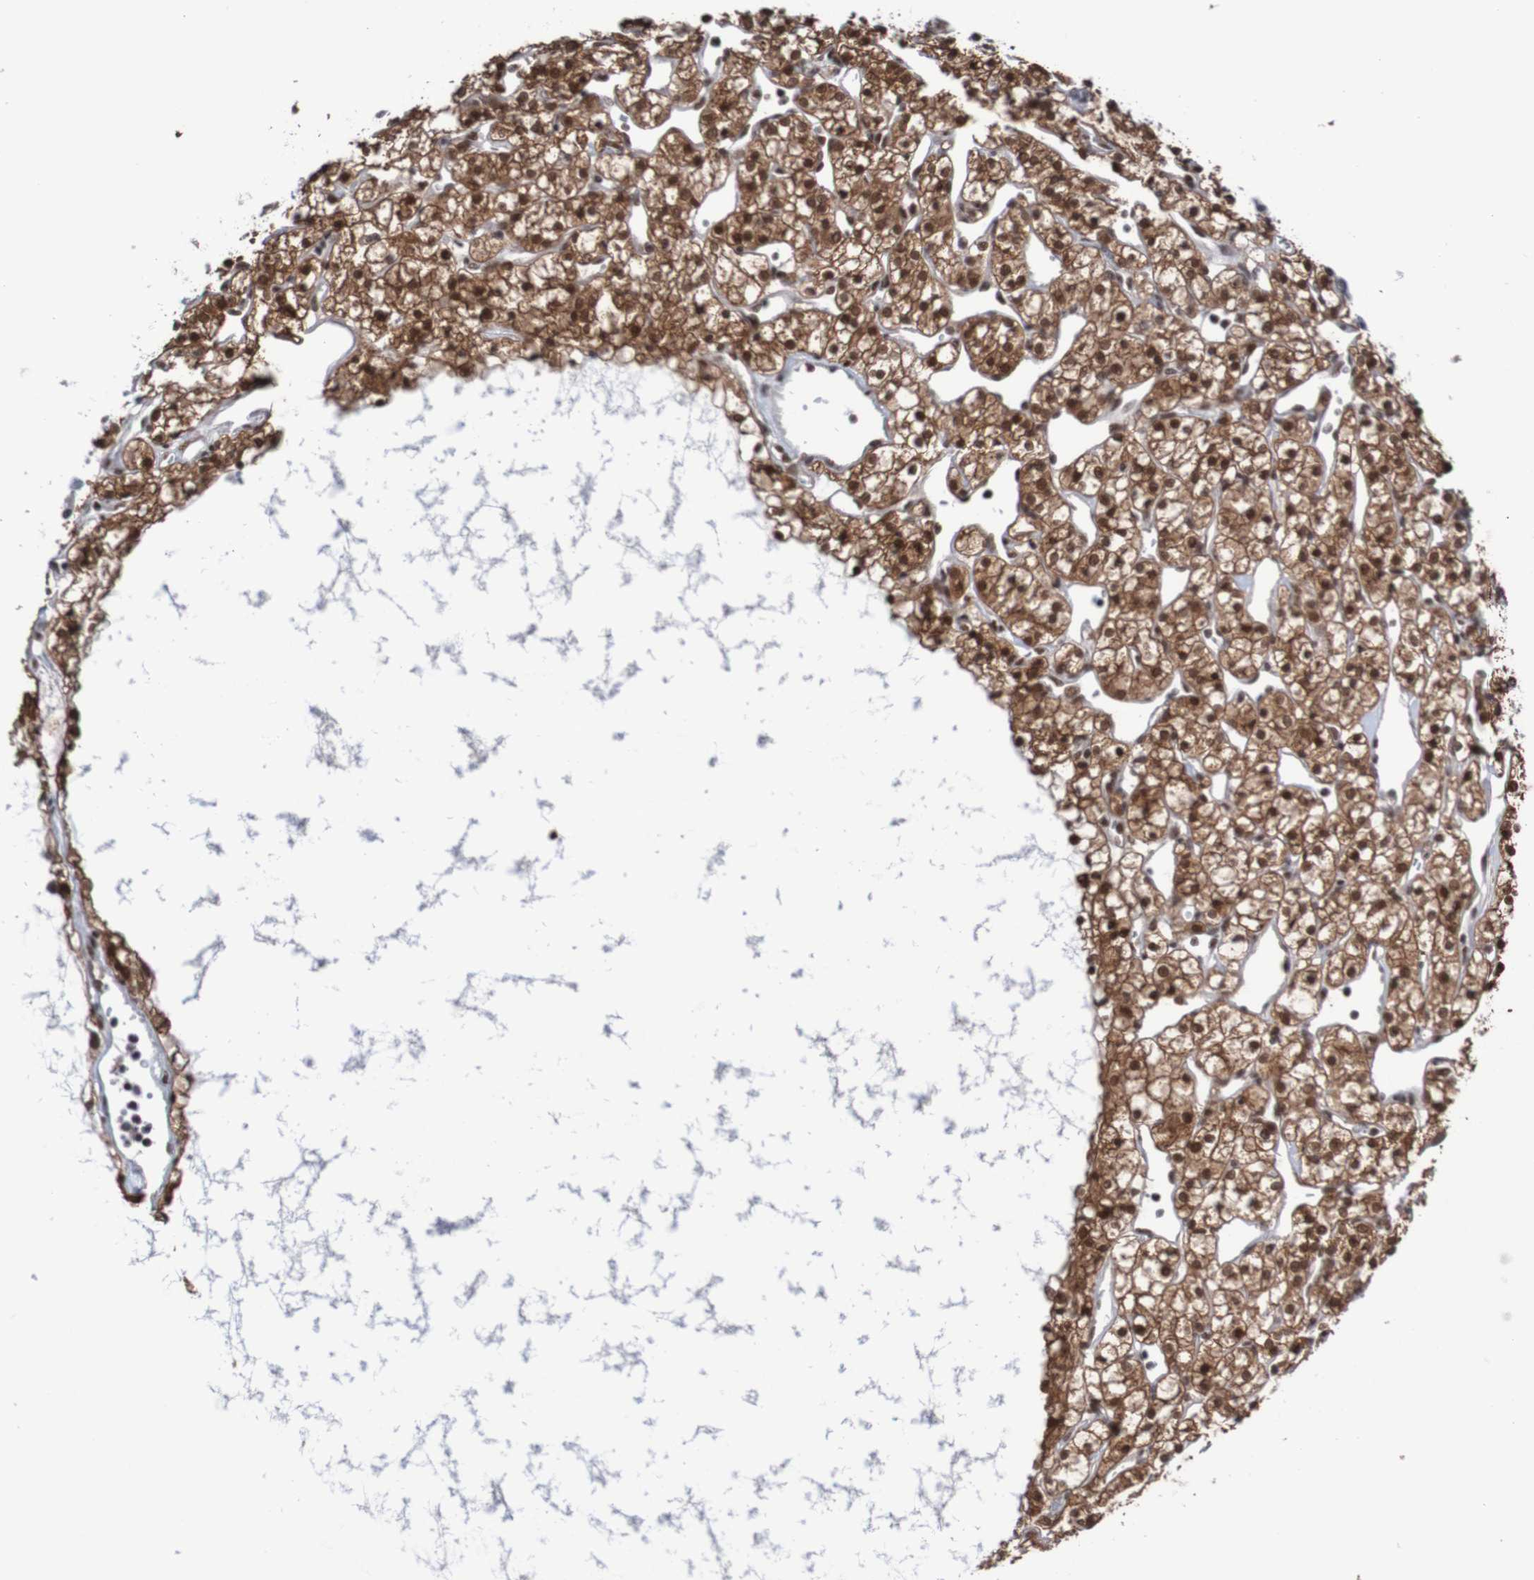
{"staining": {"intensity": "strong", "quantity": ">75%", "location": "cytoplasmic/membranous,nuclear"}, "tissue": "renal cancer", "cell_type": "Tumor cells", "image_type": "cancer", "snomed": [{"axis": "morphology", "description": "Adenocarcinoma, NOS"}, {"axis": "topography", "description": "Kidney"}], "caption": "Protein expression analysis of renal adenocarcinoma demonstrates strong cytoplasmic/membranous and nuclear positivity in approximately >75% of tumor cells.", "gene": "CDC5L", "patient": {"sex": "female", "age": 60}}